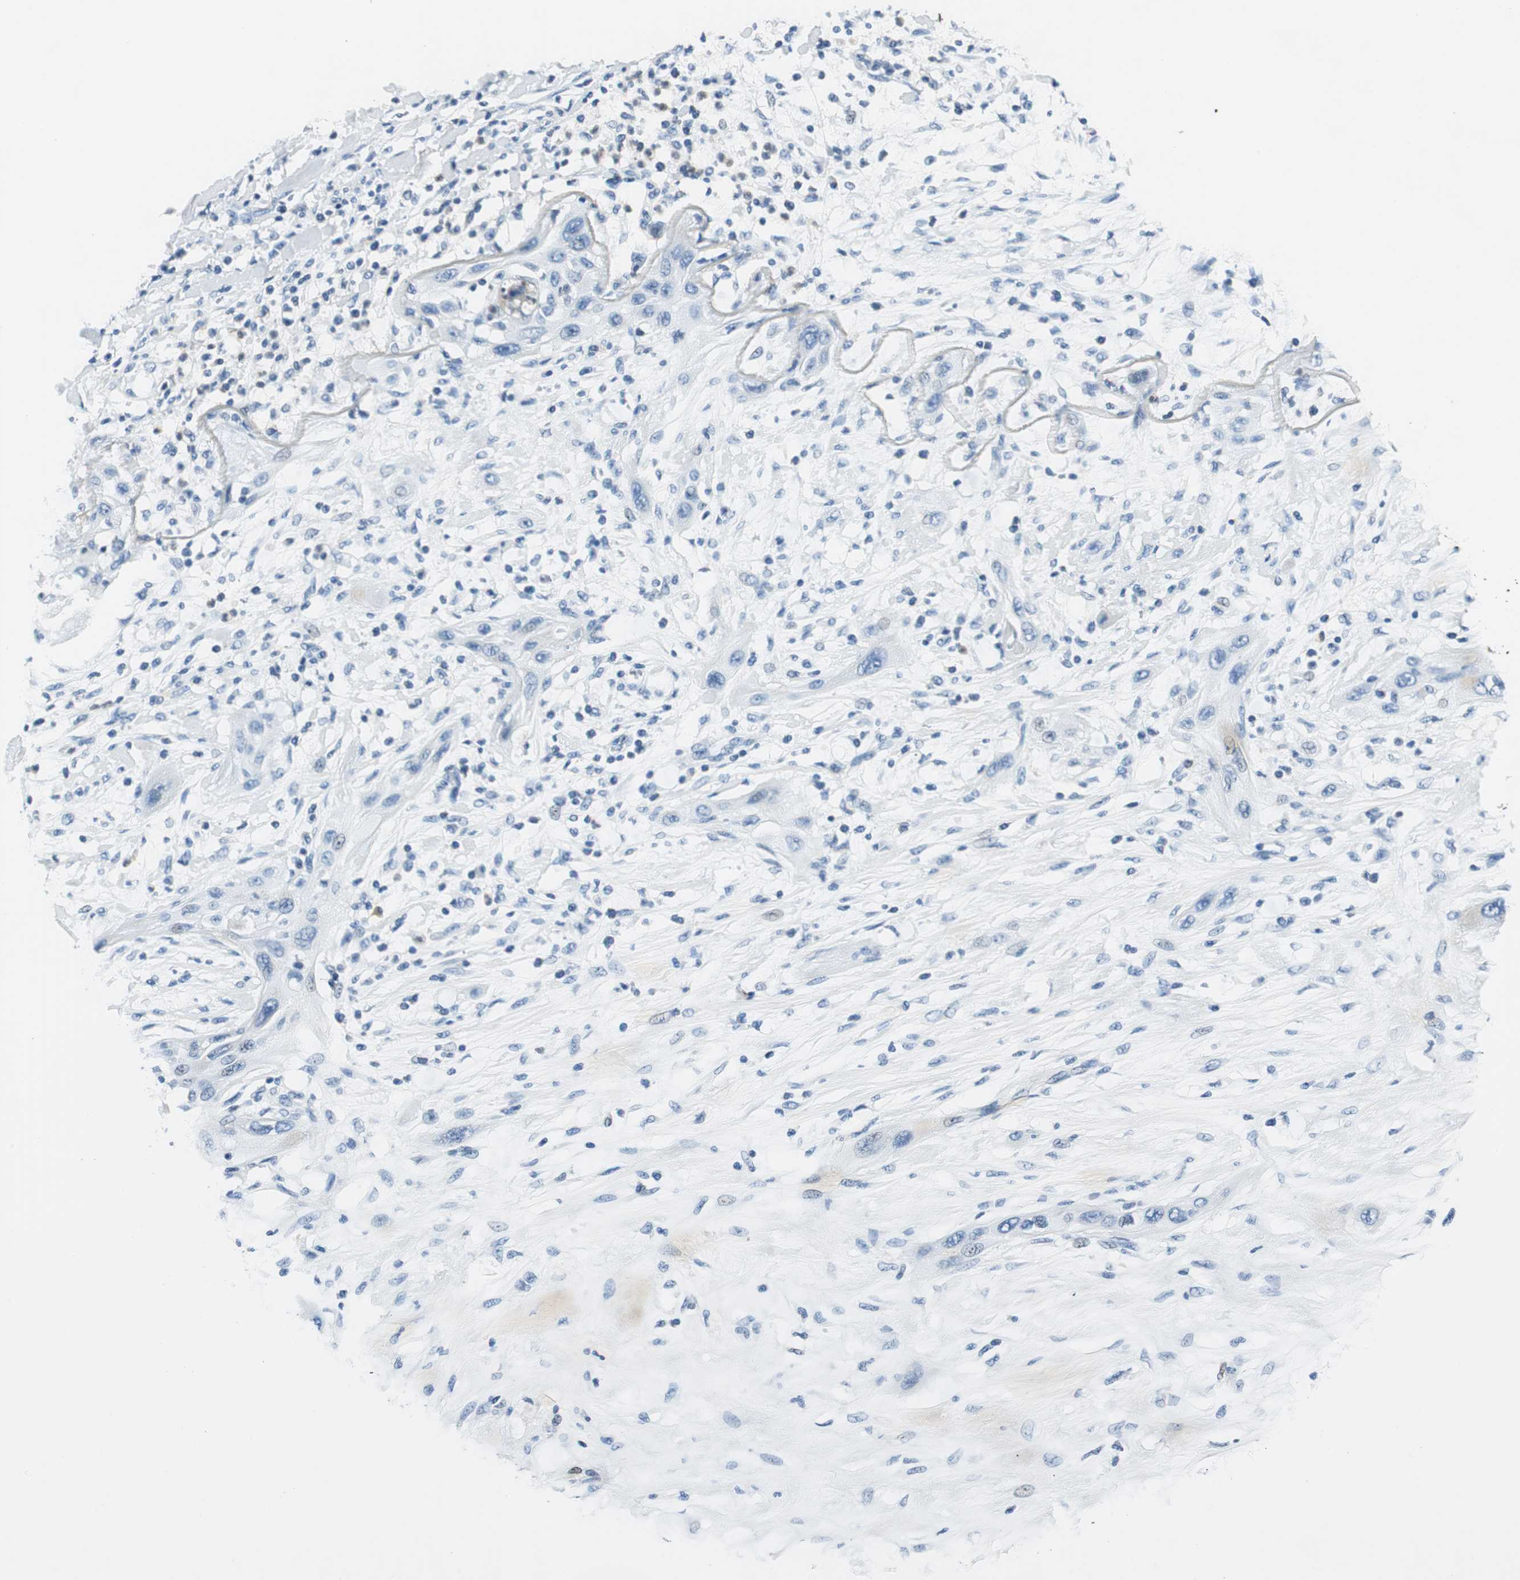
{"staining": {"intensity": "negative", "quantity": "none", "location": "none"}, "tissue": "lung cancer", "cell_type": "Tumor cells", "image_type": "cancer", "snomed": [{"axis": "morphology", "description": "Squamous cell carcinoma, NOS"}, {"axis": "topography", "description": "Lung"}], "caption": "Immunohistochemistry (IHC) photomicrograph of neoplastic tissue: lung cancer stained with DAB (3,3'-diaminobenzidine) shows no significant protein positivity in tumor cells.", "gene": "ME1", "patient": {"sex": "female", "age": 47}}